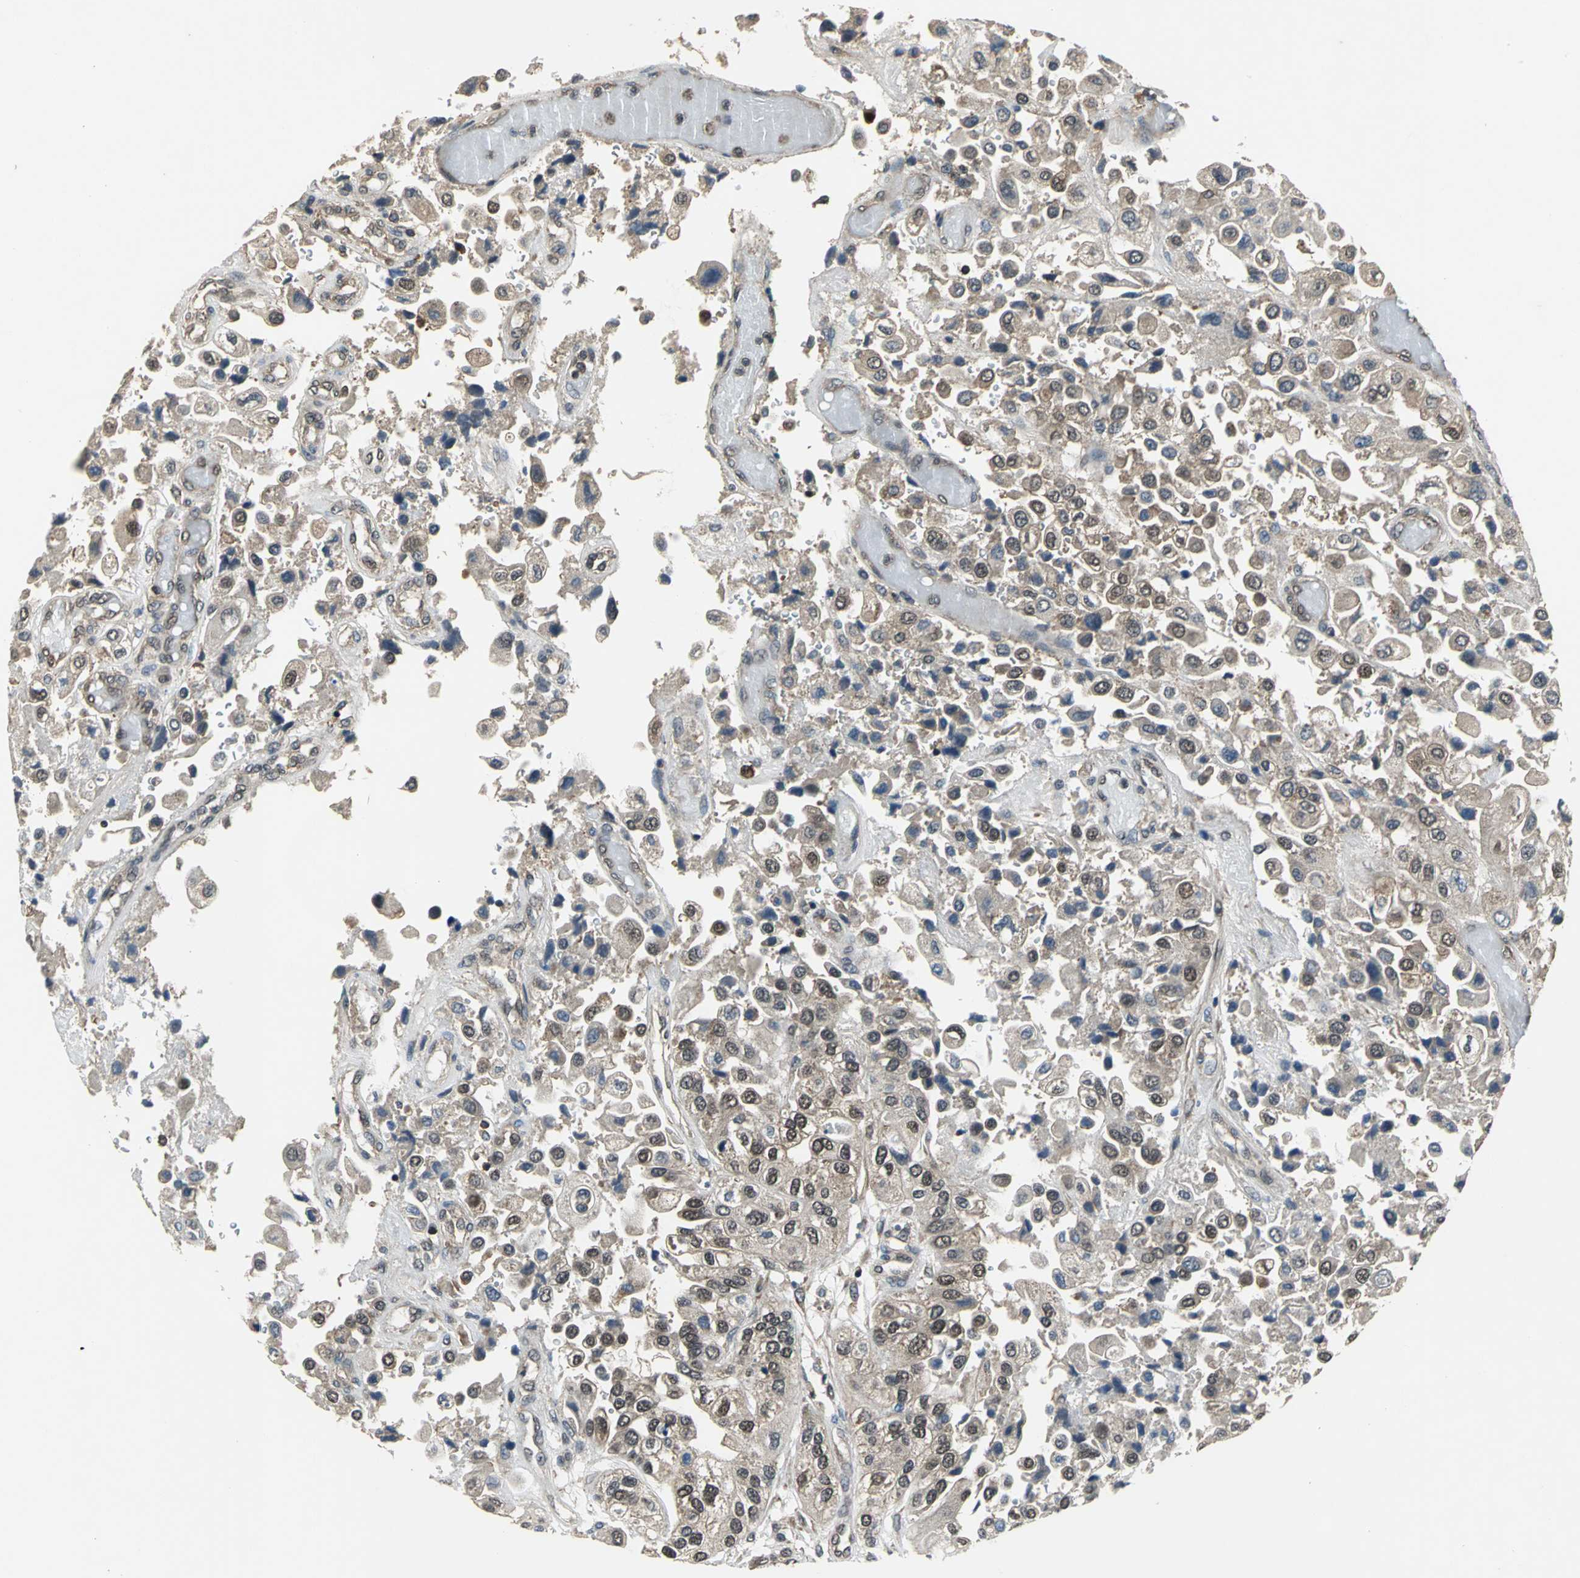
{"staining": {"intensity": "weak", "quantity": ">75%", "location": "cytoplasmic/membranous,nuclear"}, "tissue": "urothelial cancer", "cell_type": "Tumor cells", "image_type": "cancer", "snomed": [{"axis": "morphology", "description": "Urothelial carcinoma, High grade"}, {"axis": "topography", "description": "Urinary bladder"}], "caption": "High-magnification brightfield microscopy of high-grade urothelial carcinoma stained with DAB (3,3'-diaminobenzidine) (brown) and counterstained with hematoxylin (blue). tumor cells exhibit weak cytoplasmic/membranous and nuclear staining is present in about>75% of cells.", "gene": "EIF2B2", "patient": {"sex": "female", "age": 64}}